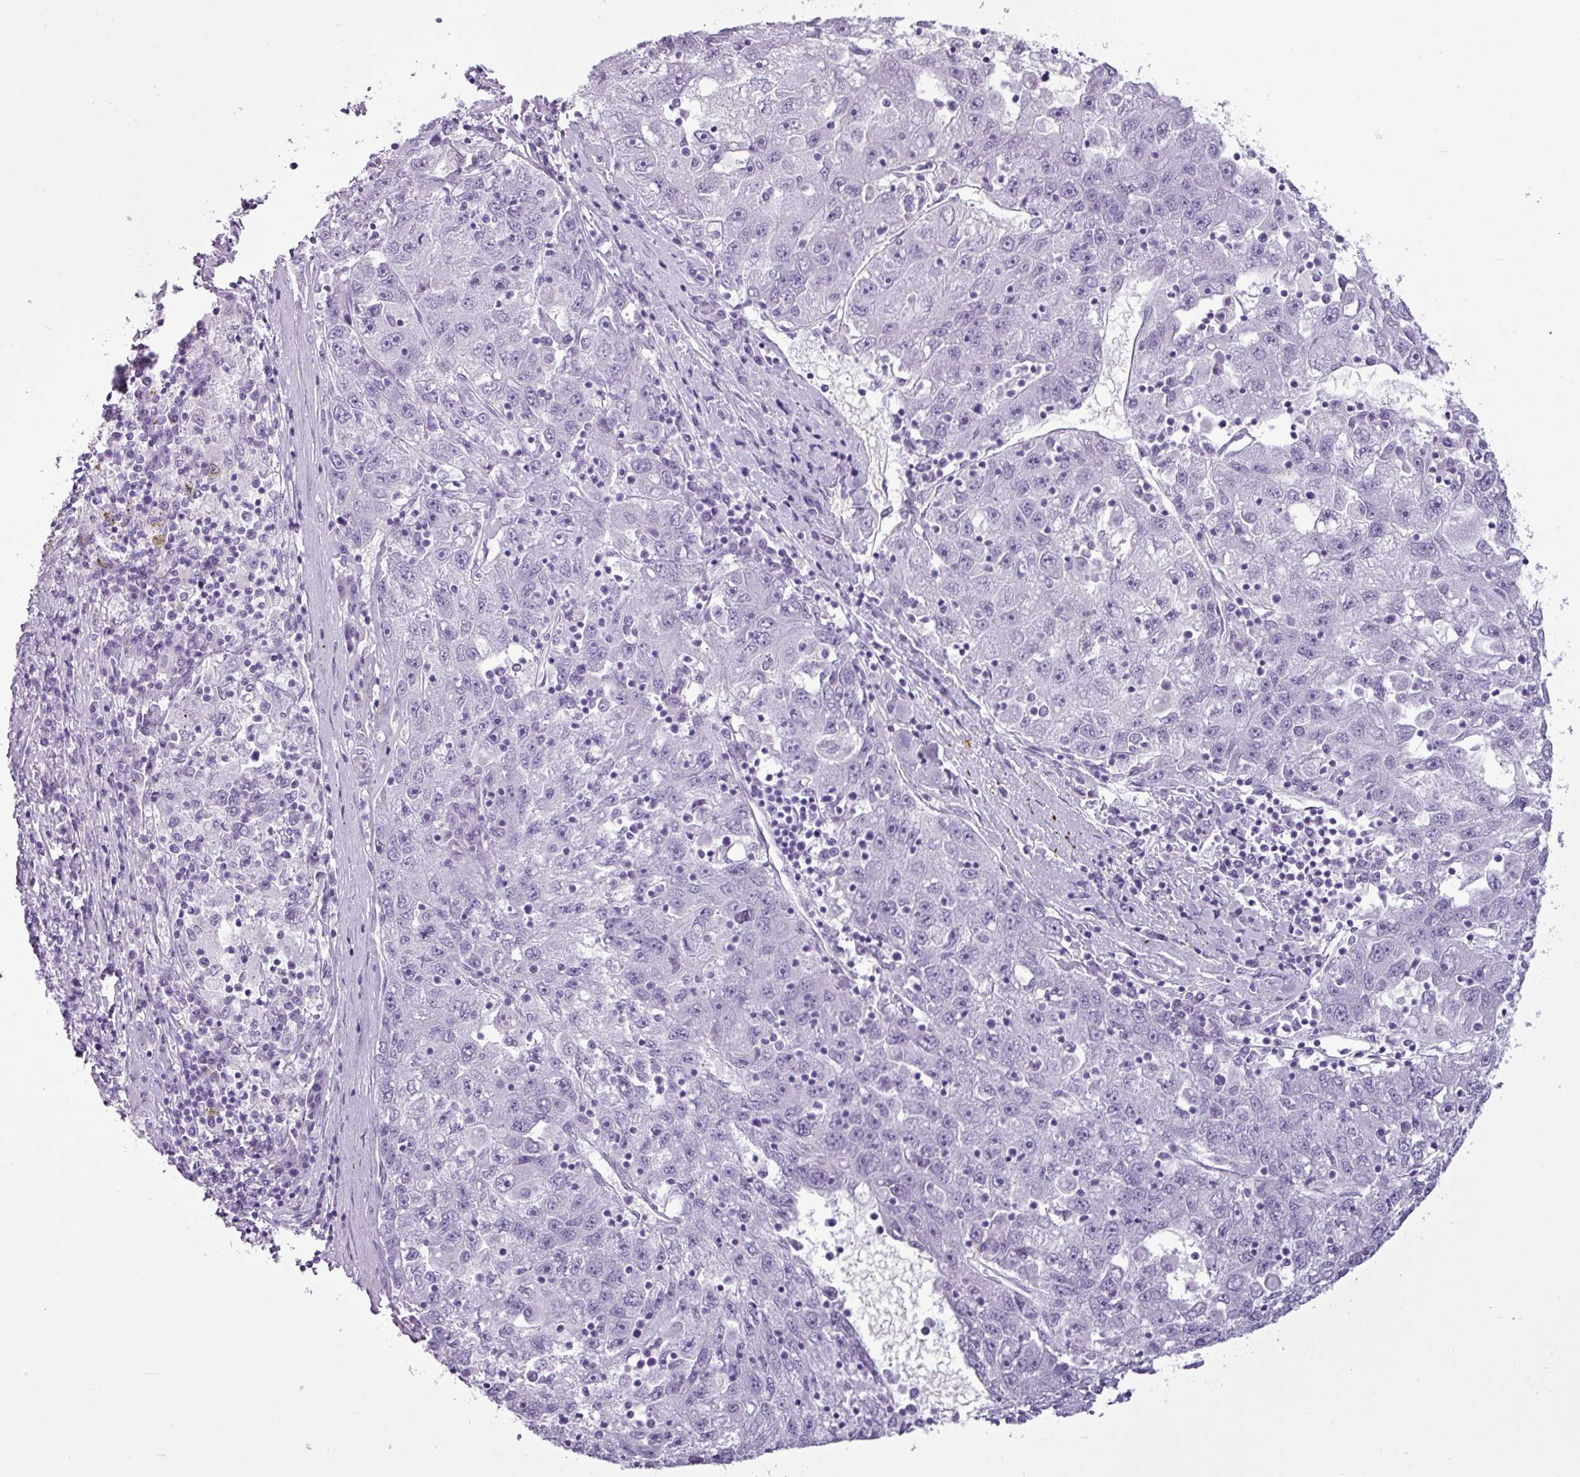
{"staining": {"intensity": "negative", "quantity": "none", "location": "none"}, "tissue": "liver cancer", "cell_type": "Tumor cells", "image_type": "cancer", "snomed": [{"axis": "morphology", "description": "Carcinoma, Hepatocellular, NOS"}, {"axis": "topography", "description": "Liver"}], "caption": "Immunohistochemistry photomicrograph of liver cancer (hepatocellular carcinoma) stained for a protein (brown), which exhibits no staining in tumor cells.", "gene": "AMY1B", "patient": {"sex": "male", "age": 49}}